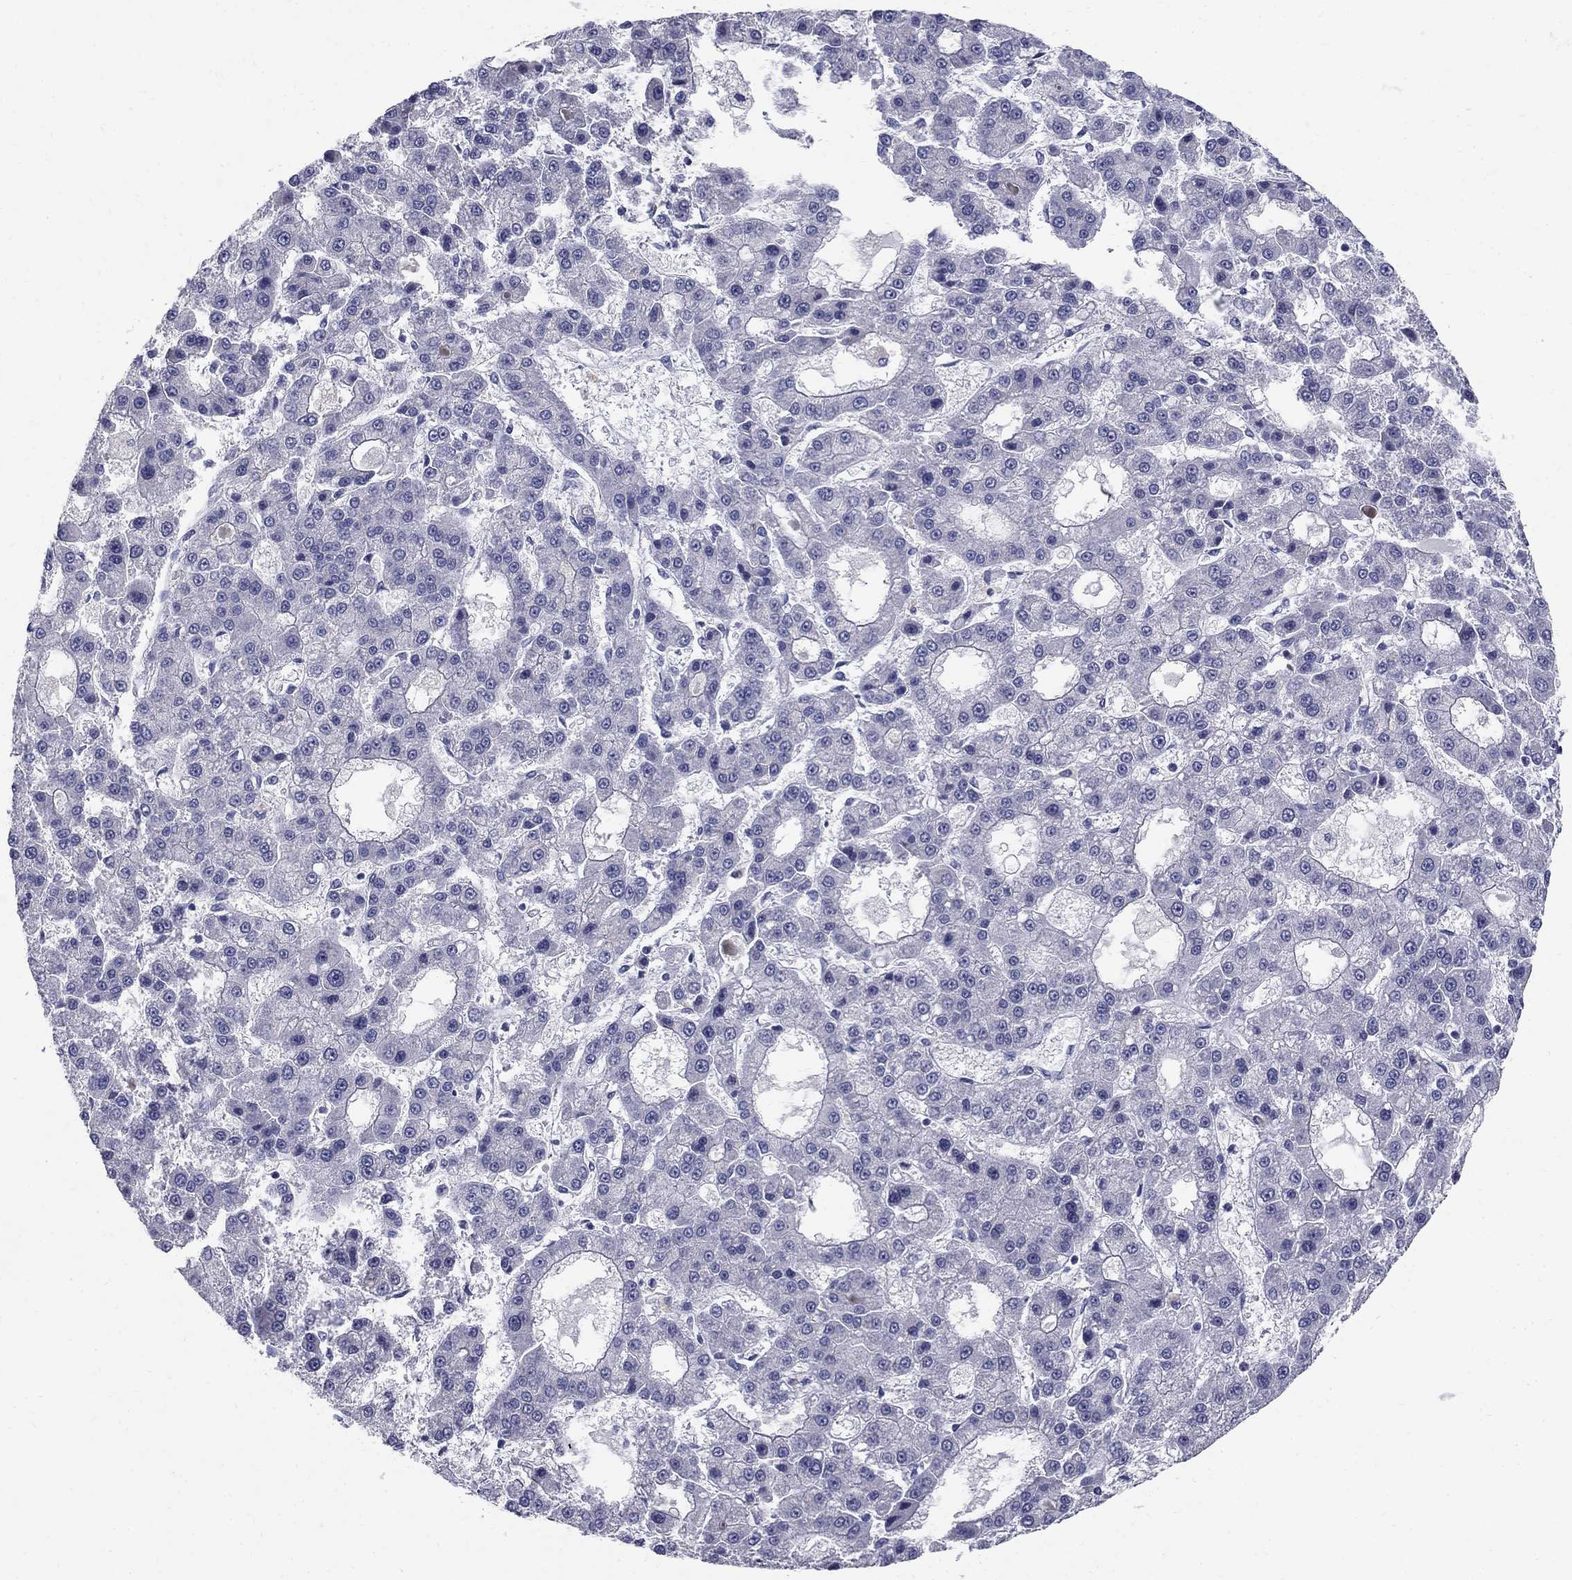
{"staining": {"intensity": "negative", "quantity": "none", "location": "none"}, "tissue": "liver cancer", "cell_type": "Tumor cells", "image_type": "cancer", "snomed": [{"axis": "morphology", "description": "Carcinoma, Hepatocellular, NOS"}, {"axis": "topography", "description": "Liver"}], "caption": "DAB immunohistochemical staining of human hepatocellular carcinoma (liver) shows no significant staining in tumor cells.", "gene": "TP53TG5", "patient": {"sex": "male", "age": 70}}